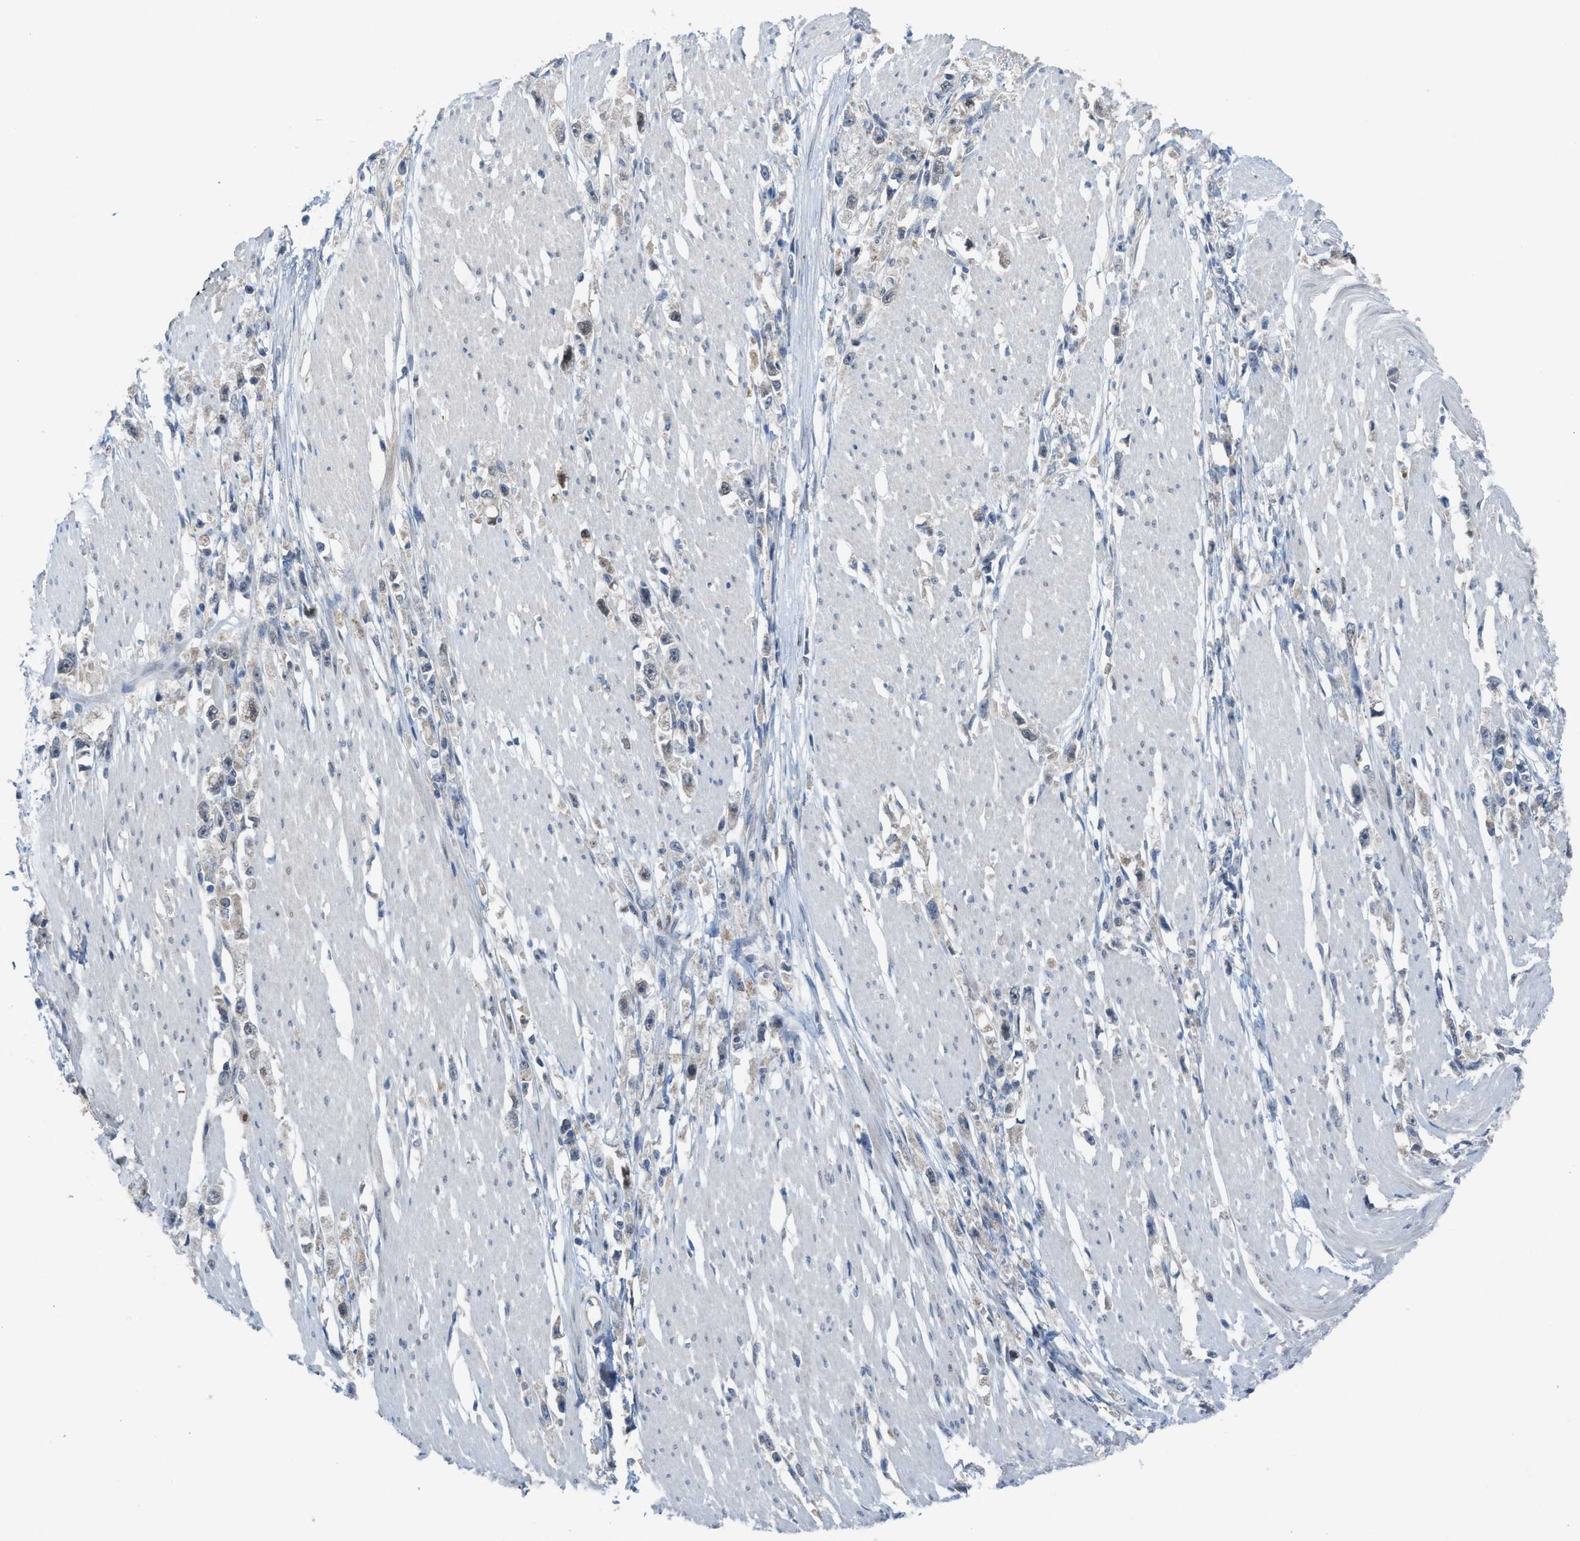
{"staining": {"intensity": "negative", "quantity": "none", "location": "none"}, "tissue": "stomach cancer", "cell_type": "Tumor cells", "image_type": "cancer", "snomed": [{"axis": "morphology", "description": "Adenocarcinoma, NOS"}, {"axis": "topography", "description": "Stomach"}], "caption": "Immunohistochemical staining of human stomach cancer displays no significant expression in tumor cells.", "gene": "PLAA", "patient": {"sex": "female", "age": 59}}